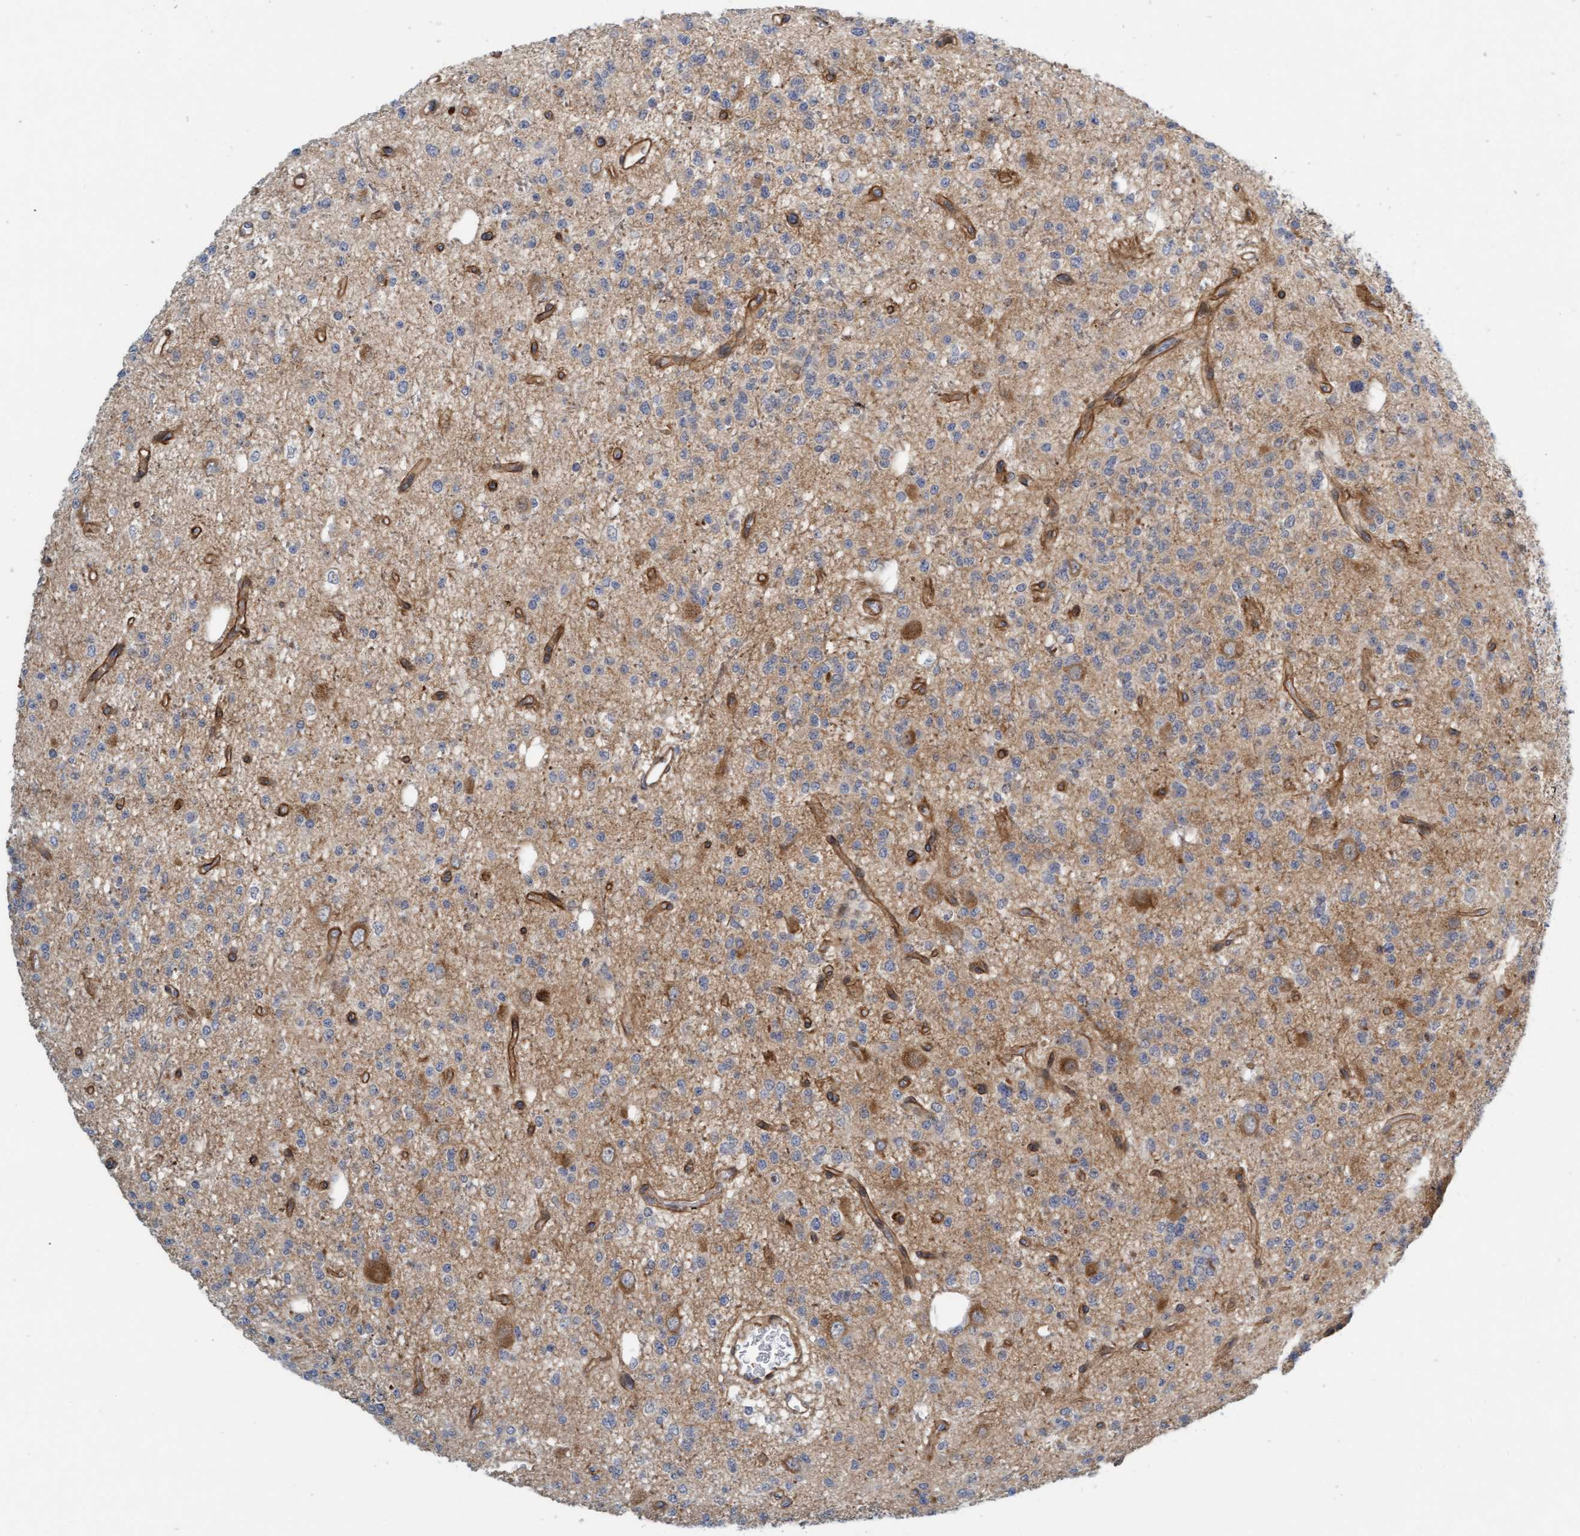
{"staining": {"intensity": "weak", "quantity": "<25%", "location": "cytoplasmic/membranous"}, "tissue": "glioma", "cell_type": "Tumor cells", "image_type": "cancer", "snomed": [{"axis": "morphology", "description": "Glioma, malignant, Low grade"}, {"axis": "topography", "description": "Brain"}], "caption": "Human glioma stained for a protein using immunohistochemistry (IHC) exhibits no staining in tumor cells.", "gene": "TSTD2", "patient": {"sex": "male", "age": 38}}